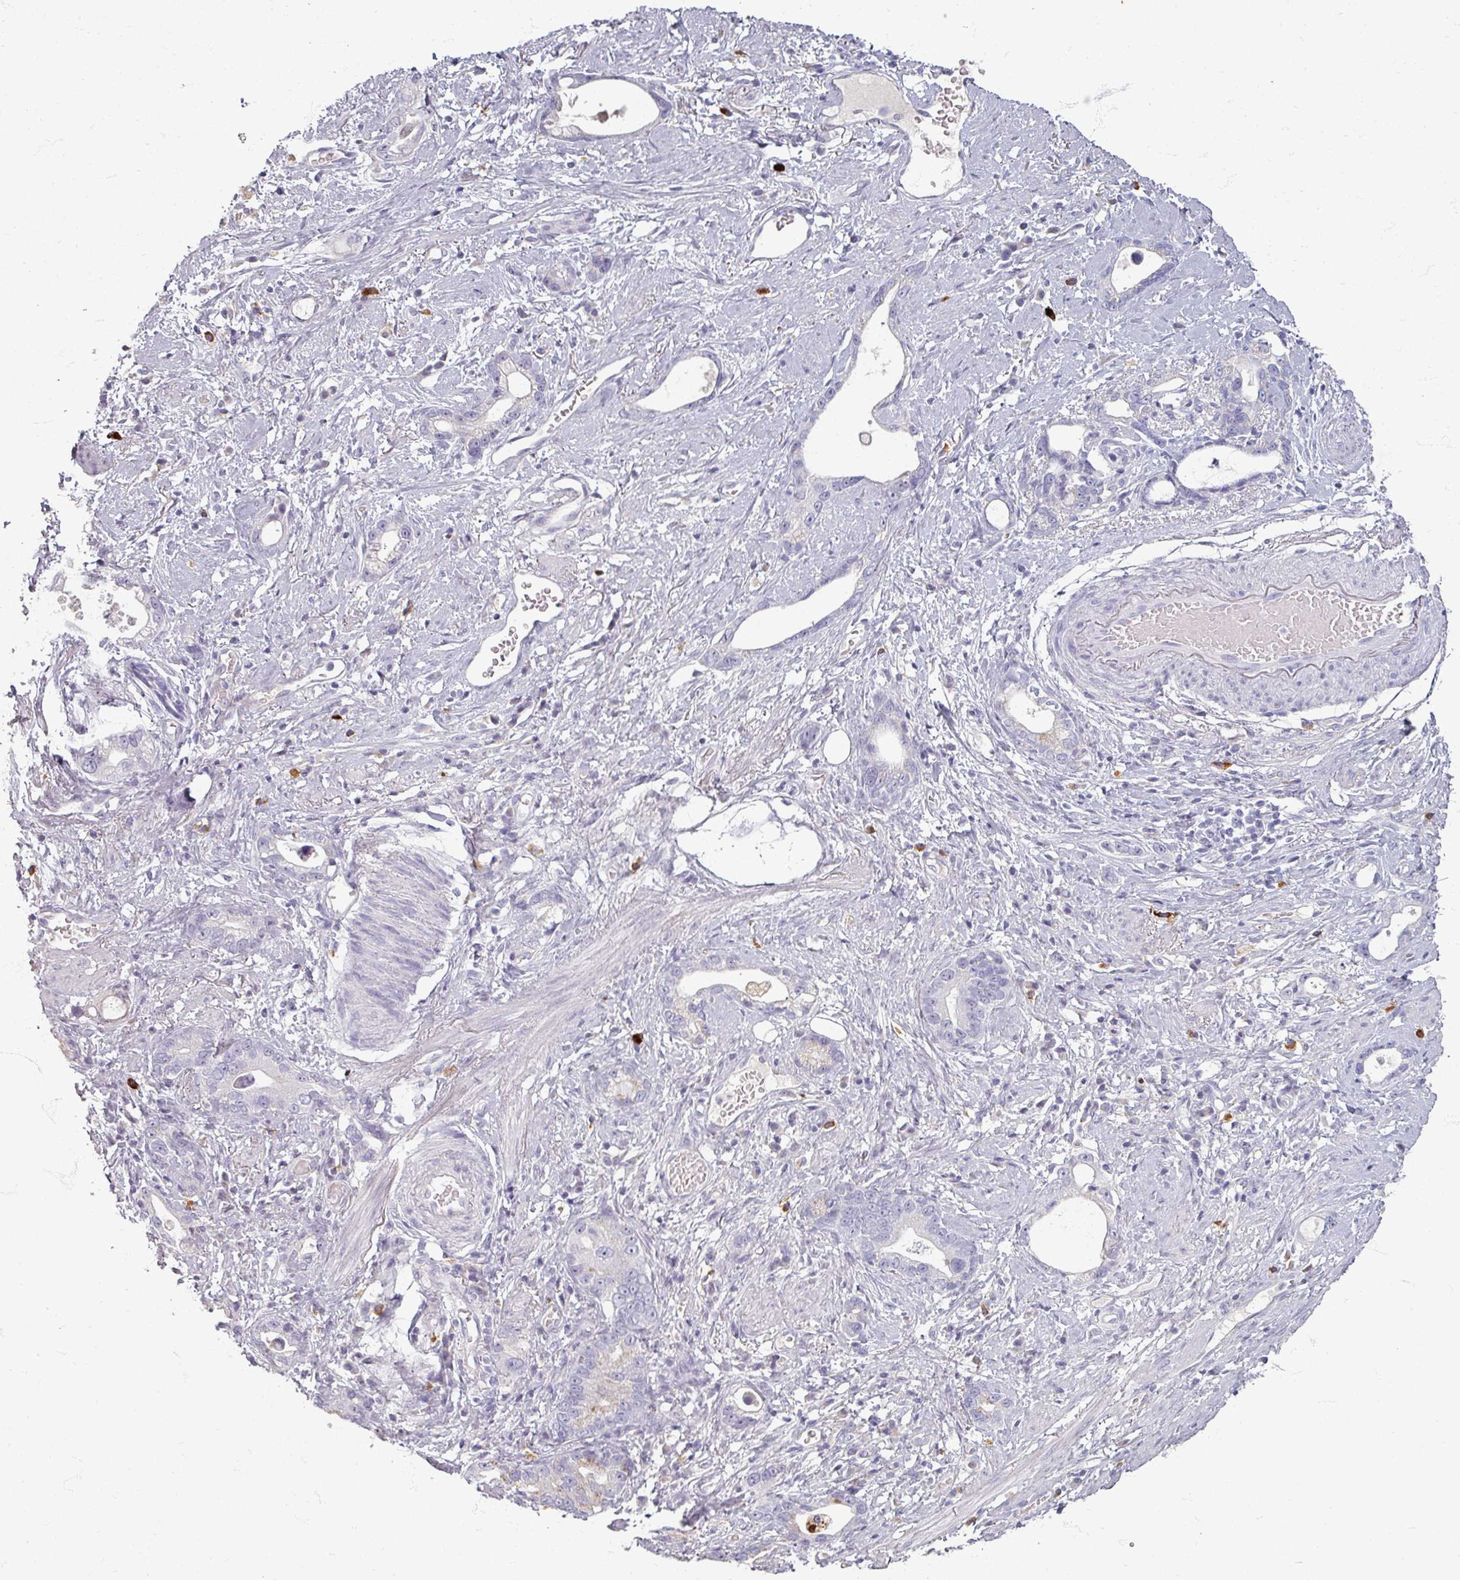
{"staining": {"intensity": "negative", "quantity": "none", "location": "none"}, "tissue": "stomach cancer", "cell_type": "Tumor cells", "image_type": "cancer", "snomed": [{"axis": "morphology", "description": "Adenocarcinoma, NOS"}, {"axis": "topography", "description": "Stomach"}], "caption": "Immunohistochemistry histopathology image of human stomach adenocarcinoma stained for a protein (brown), which demonstrates no expression in tumor cells. (DAB (3,3'-diaminobenzidine) immunohistochemistry (IHC) with hematoxylin counter stain).", "gene": "ZNF878", "patient": {"sex": "male", "age": 55}}